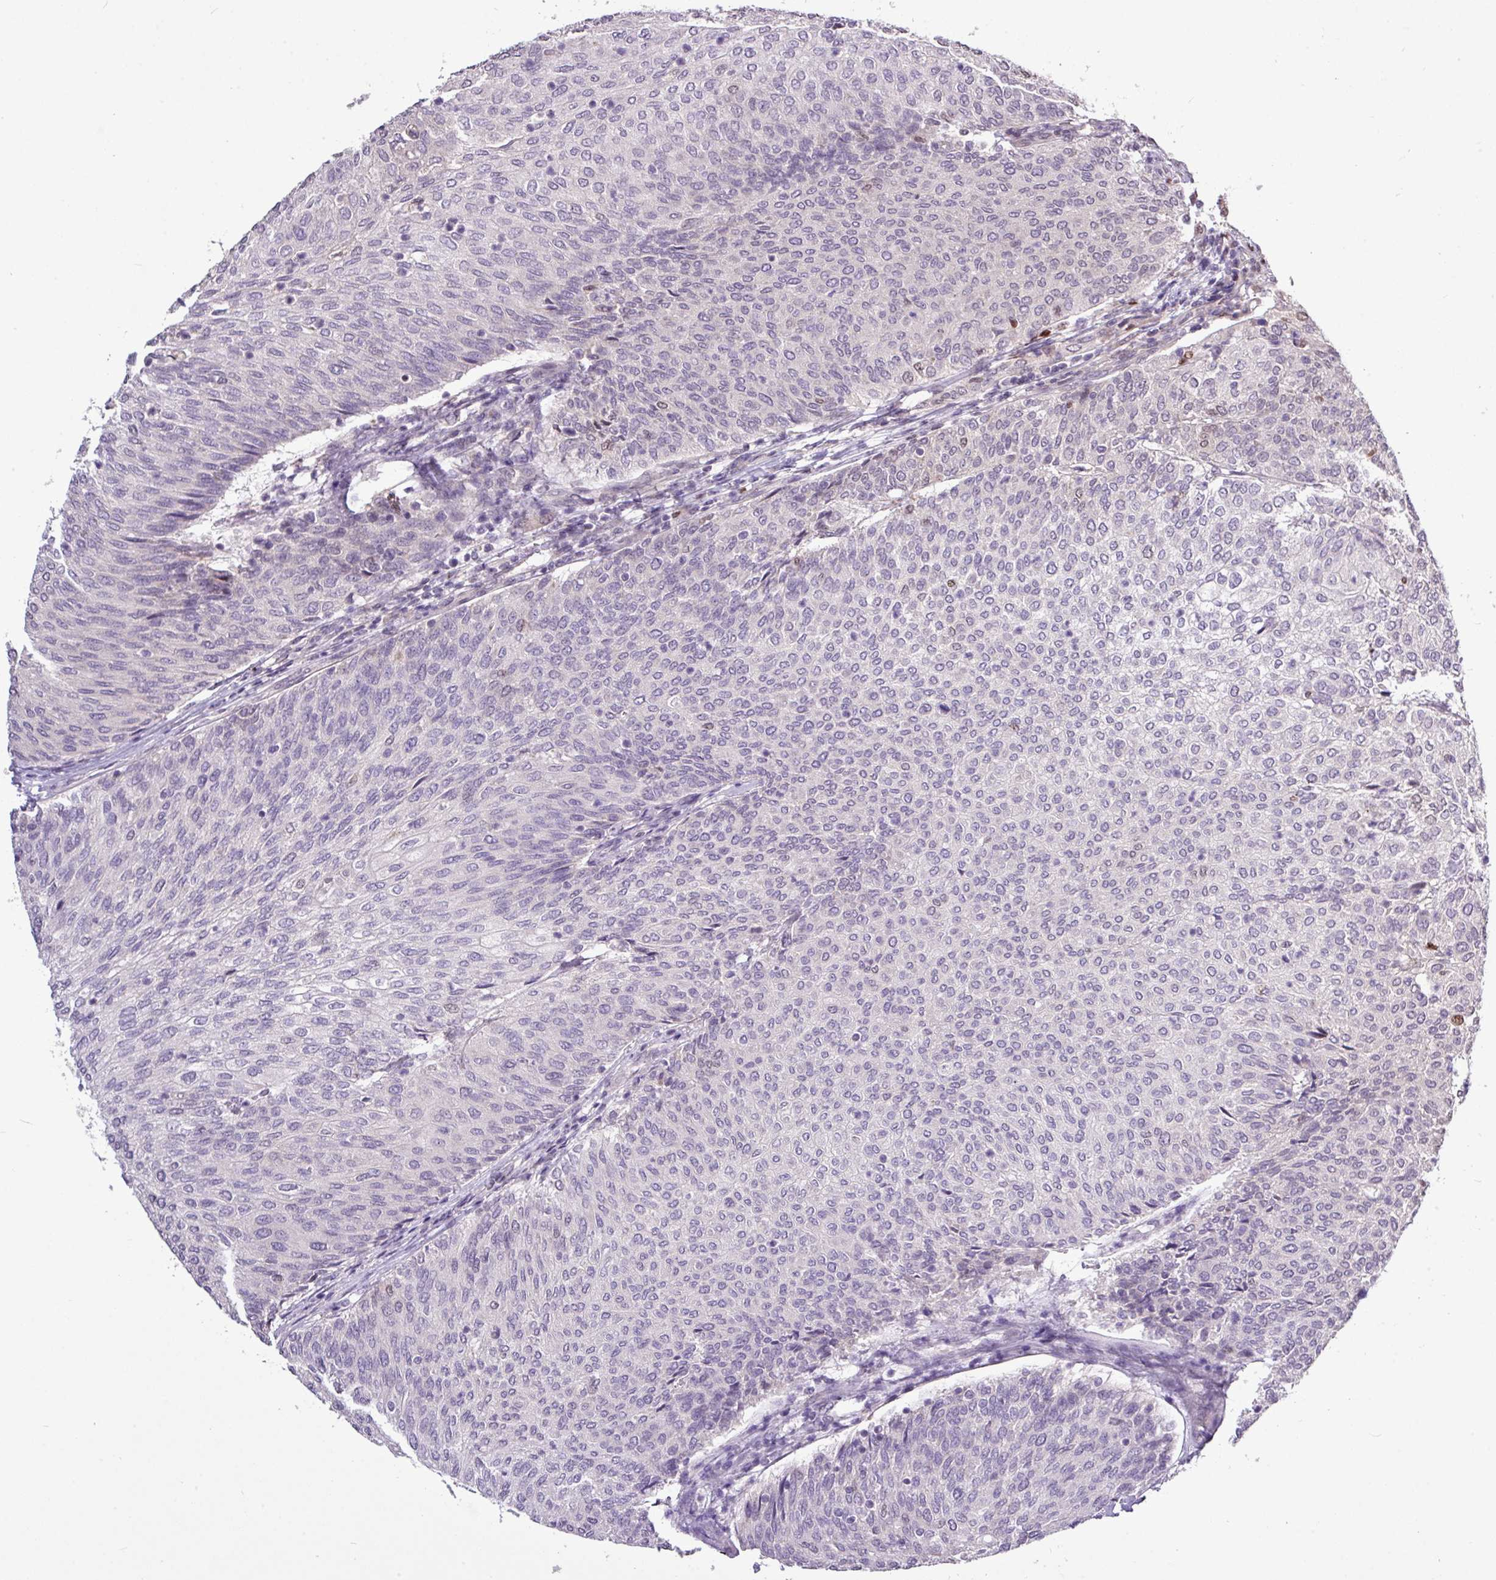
{"staining": {"intensity": "negative", "quantity": "none", "location": "none"}, "tissue": "urothelial cancer", "cell_type": "Tumor cells", "image_type": "cancer", "snomed": [{"axis": "morphology", "description": "Urothelial carcinoma, Low grade"}, {"axis": "topography", "description": "Urinary bladder"}], "caption": "High magnification brightfield microscopy of low-grade urothelial carcinoma stained with DAB (3,3'-diaminobenzidine) (brown) and counterstained with hematoxylin (blue): tumor cells show no significant expression.", "gene": "SKIC2", "patient": {"sex": "female", "age": 79}}